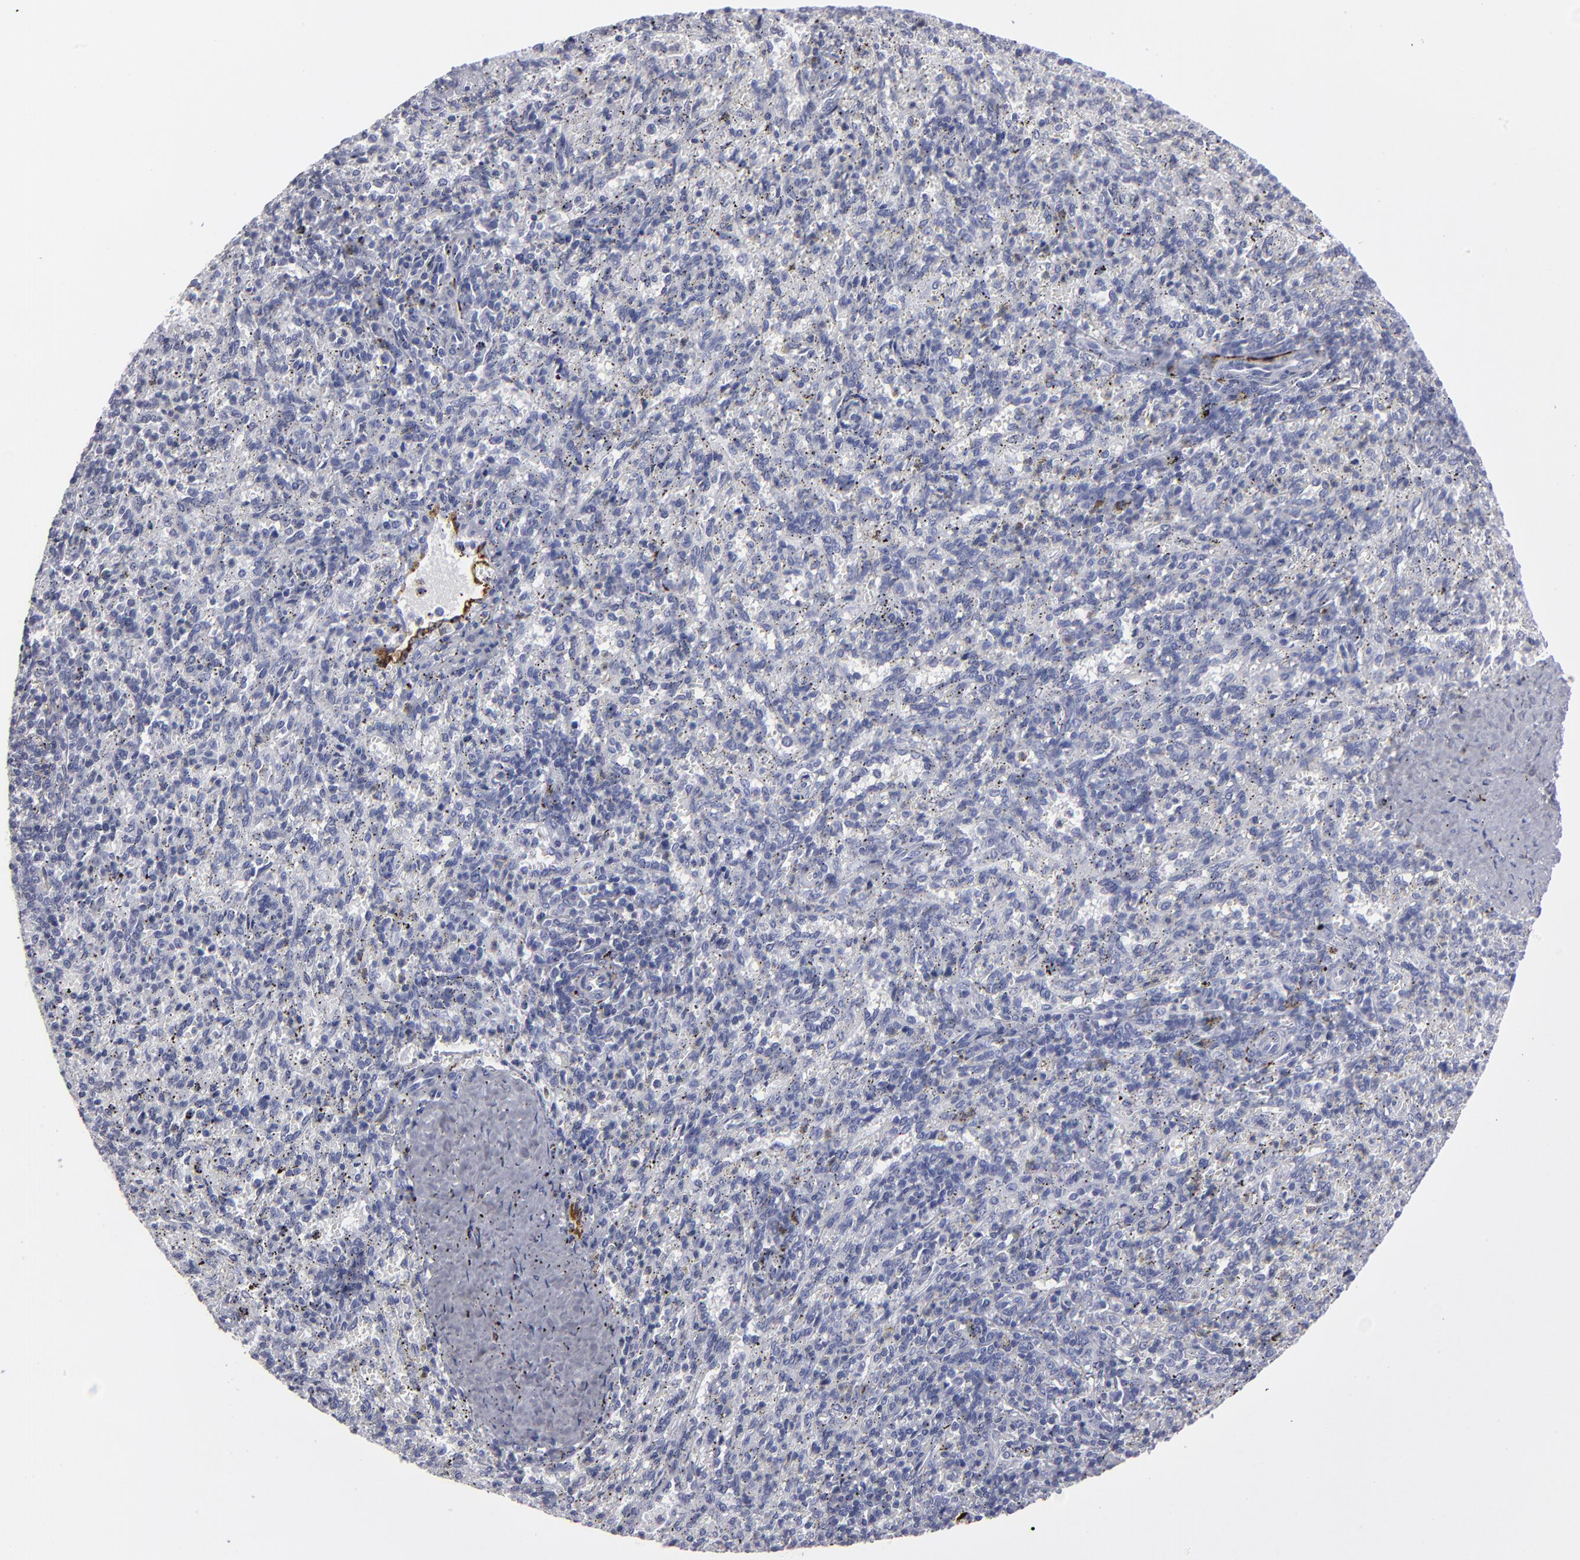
{"staining": {"intensity": "negative", "quantity": "none", "location": "none"}, "tissue": "spleen", "cell_type": "Cells in red pulp", "image_type": "normal", "snomed": [{"axis": "morphology", "description": "Normal tissue, NOS"}, {"axis": "topography", "description": "Spleen"}], "caption": "Unremarkable spleen was stained to show a protein in brown. There is no significant staining in cells in red pulp. (DAB (3,3'-diaminobenzidine) IHC visualized using brightfield microscopy, high magnification).", "gene": "CADM3", "patient": {"sex": "female", "age": 10}}